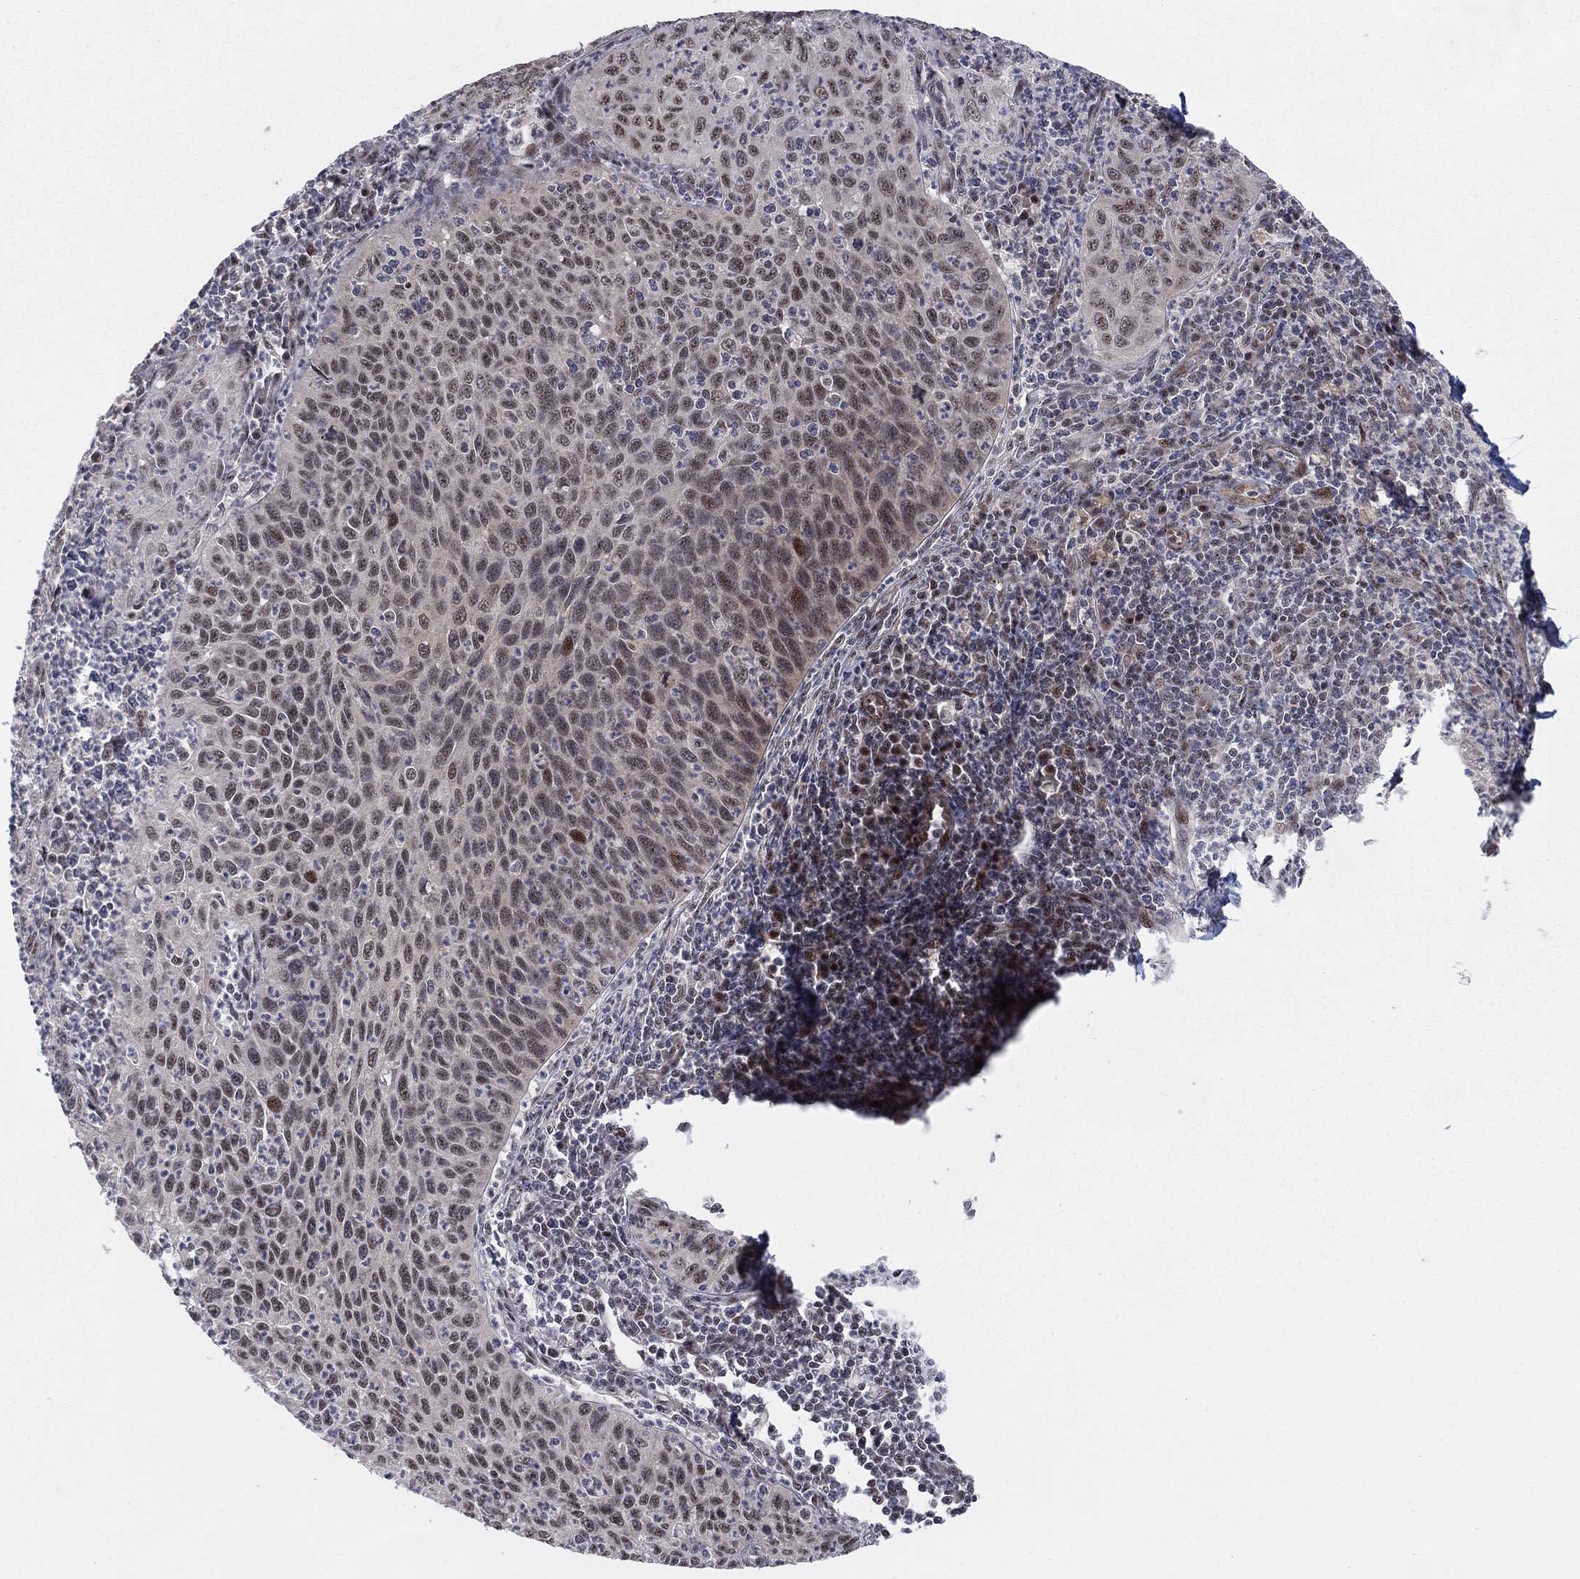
{"staining": {"intensity": "weak", "quantity": "<25%", "location": "cytoplasmic/membranous,nuclear"}, "tissue": "cervical cancer", "cell_type": "Tumor cells", "image_type": "cancer", "snomed": [{"axis": "morphology", "description": "Squamous cell carcinoma, NOS"}, {"axis": "topography", "description": "Cervix"}], "caption": "Tumor cells are negative for brown protein staining in cervical cancer (squamous cell carcinoma).", "gene": "ZNF395", "patient": {"sex": "female", "age": 26}}